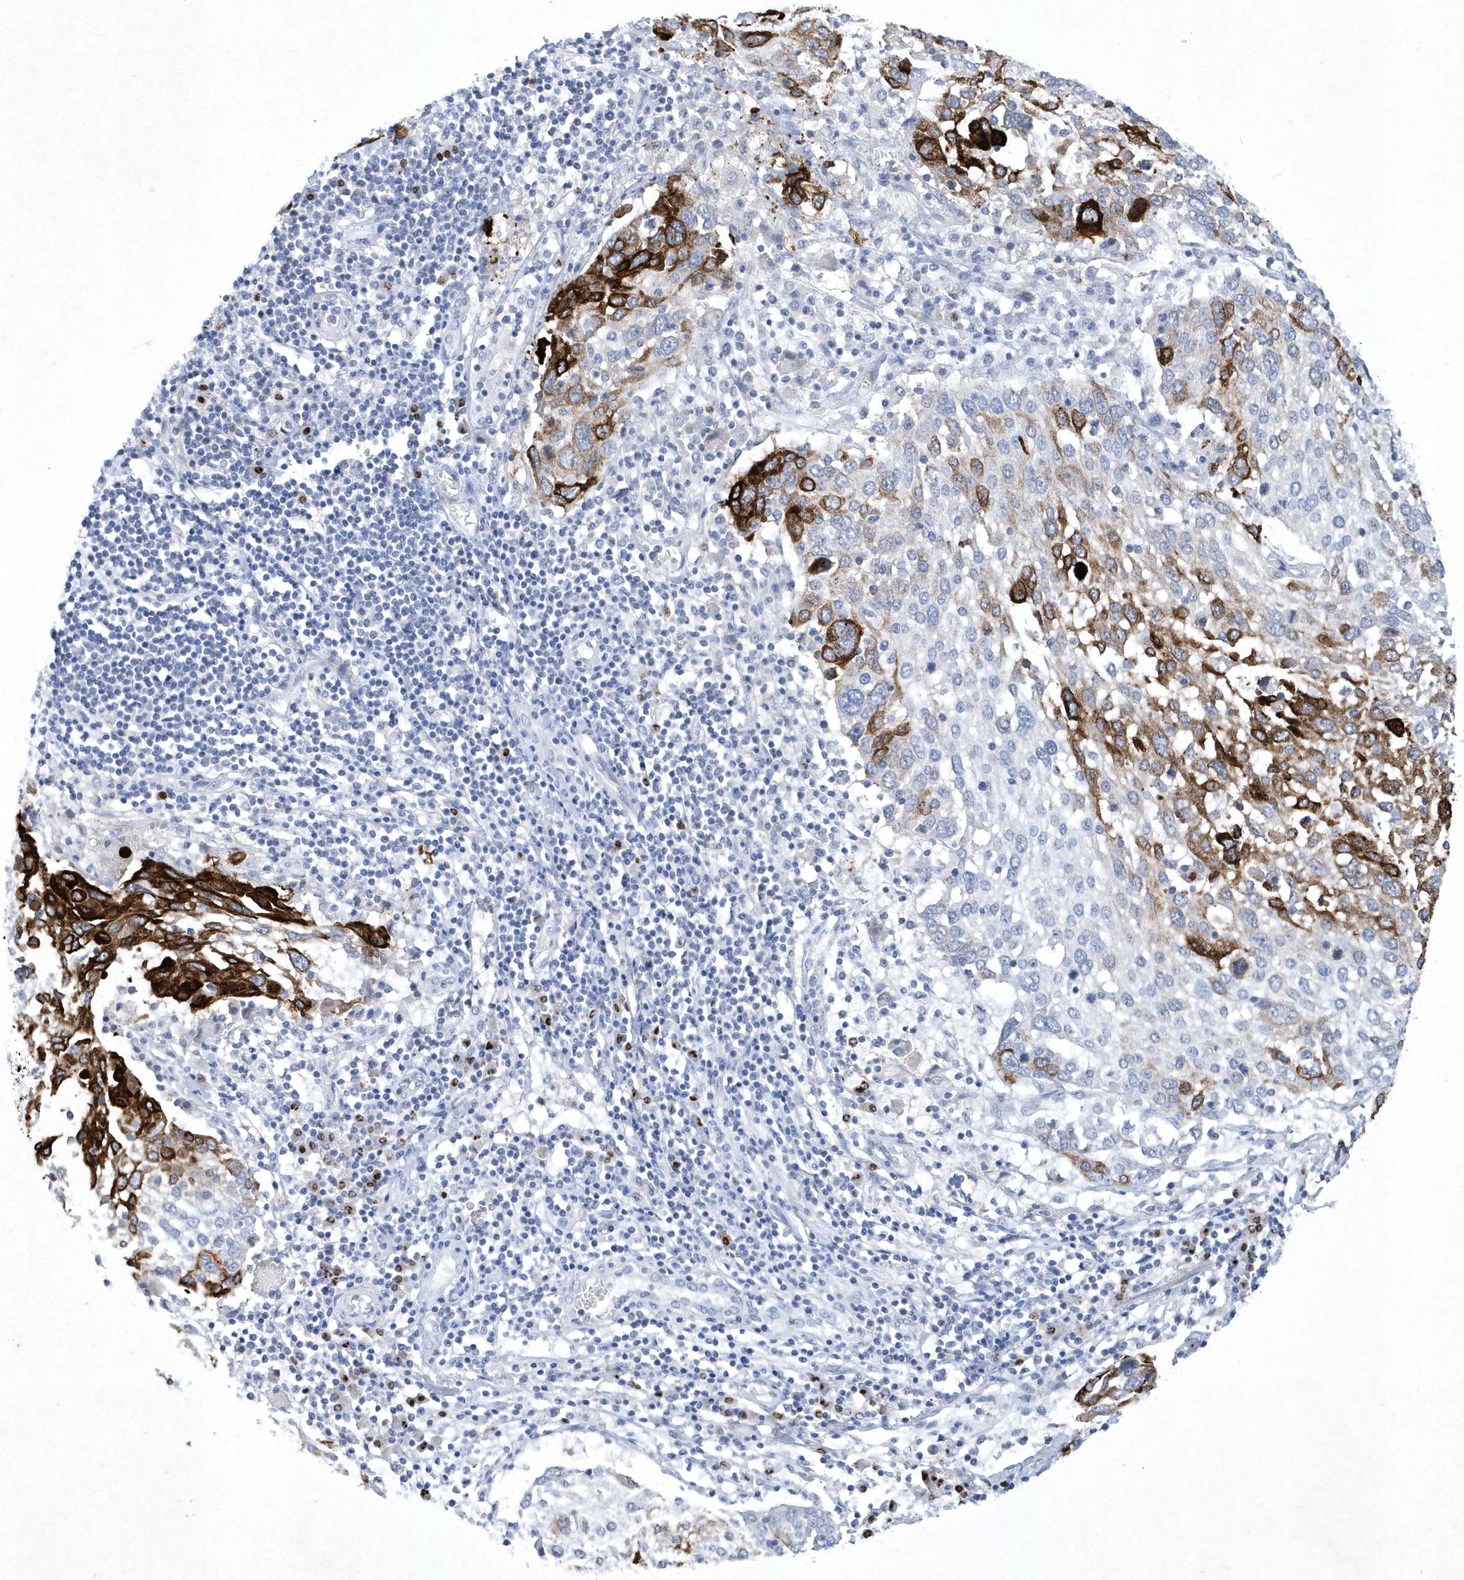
{"staining": {"intensity": "strong", "quantity": "<25%", "location": "cytoplasmic/membranous"}, "tissue": "lung cancer", "cell_type": "Tumor cells", "image_type": "cancer", "snomed": [{"axis": "morphology", "description": "Squamous cell carcinoma, NOS"}, {"axis": "topography", "description": "Lung"}], "caption": "IHC (DAB) staining of human lung cancer (squamous cell carcinoma) demonstrates strong cytoplasmic/membranous protein positivity in about <25% of tumor cells.", "gene": "BHLHA15", "patient": {"sex": "male", "age": 65}}